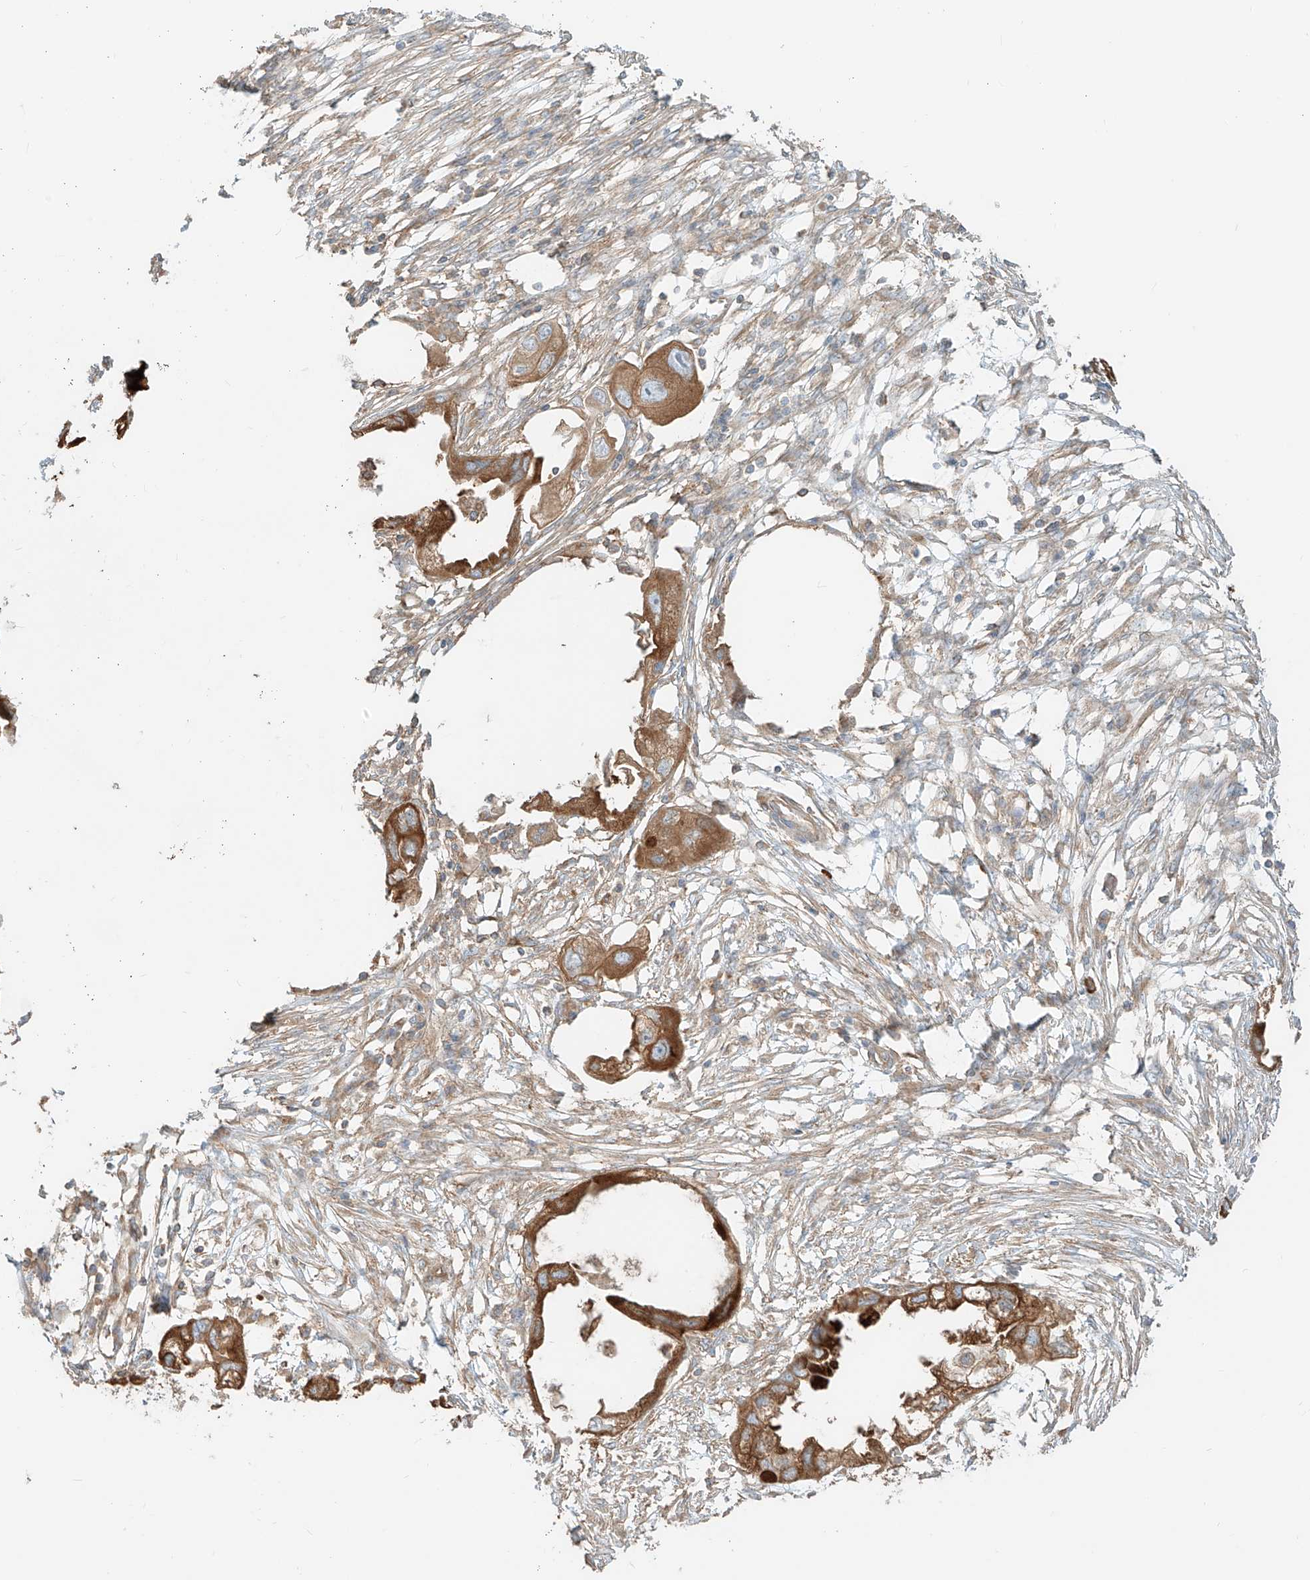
{"staining": {"intensity": "strong", "quantity": ">75%", "location": "cytoplasmic/membranous"}, "tissue": "endometrial cancer", "cell_type": "Tumor cells", "image_type": "cancer", "snomed": [{"axis": "morphology", "description": "Adenocarcinoma, NOS"}, {"axis": "morphology", "description": "Adenocarcinoma, metastatic, NOS"}, {"axis": "topography", "description": "Adipose tissue"}, {"axis": "topography", "description": "Endometrium"}], "caption": "Tumor cells reveal strong cytoplasmic/membranous positivity in about >75% of cells in endometrial metastatic adenocarcinoma.", "gene": "CCDC115", "patient": {"sex": "female", "age": 67}}